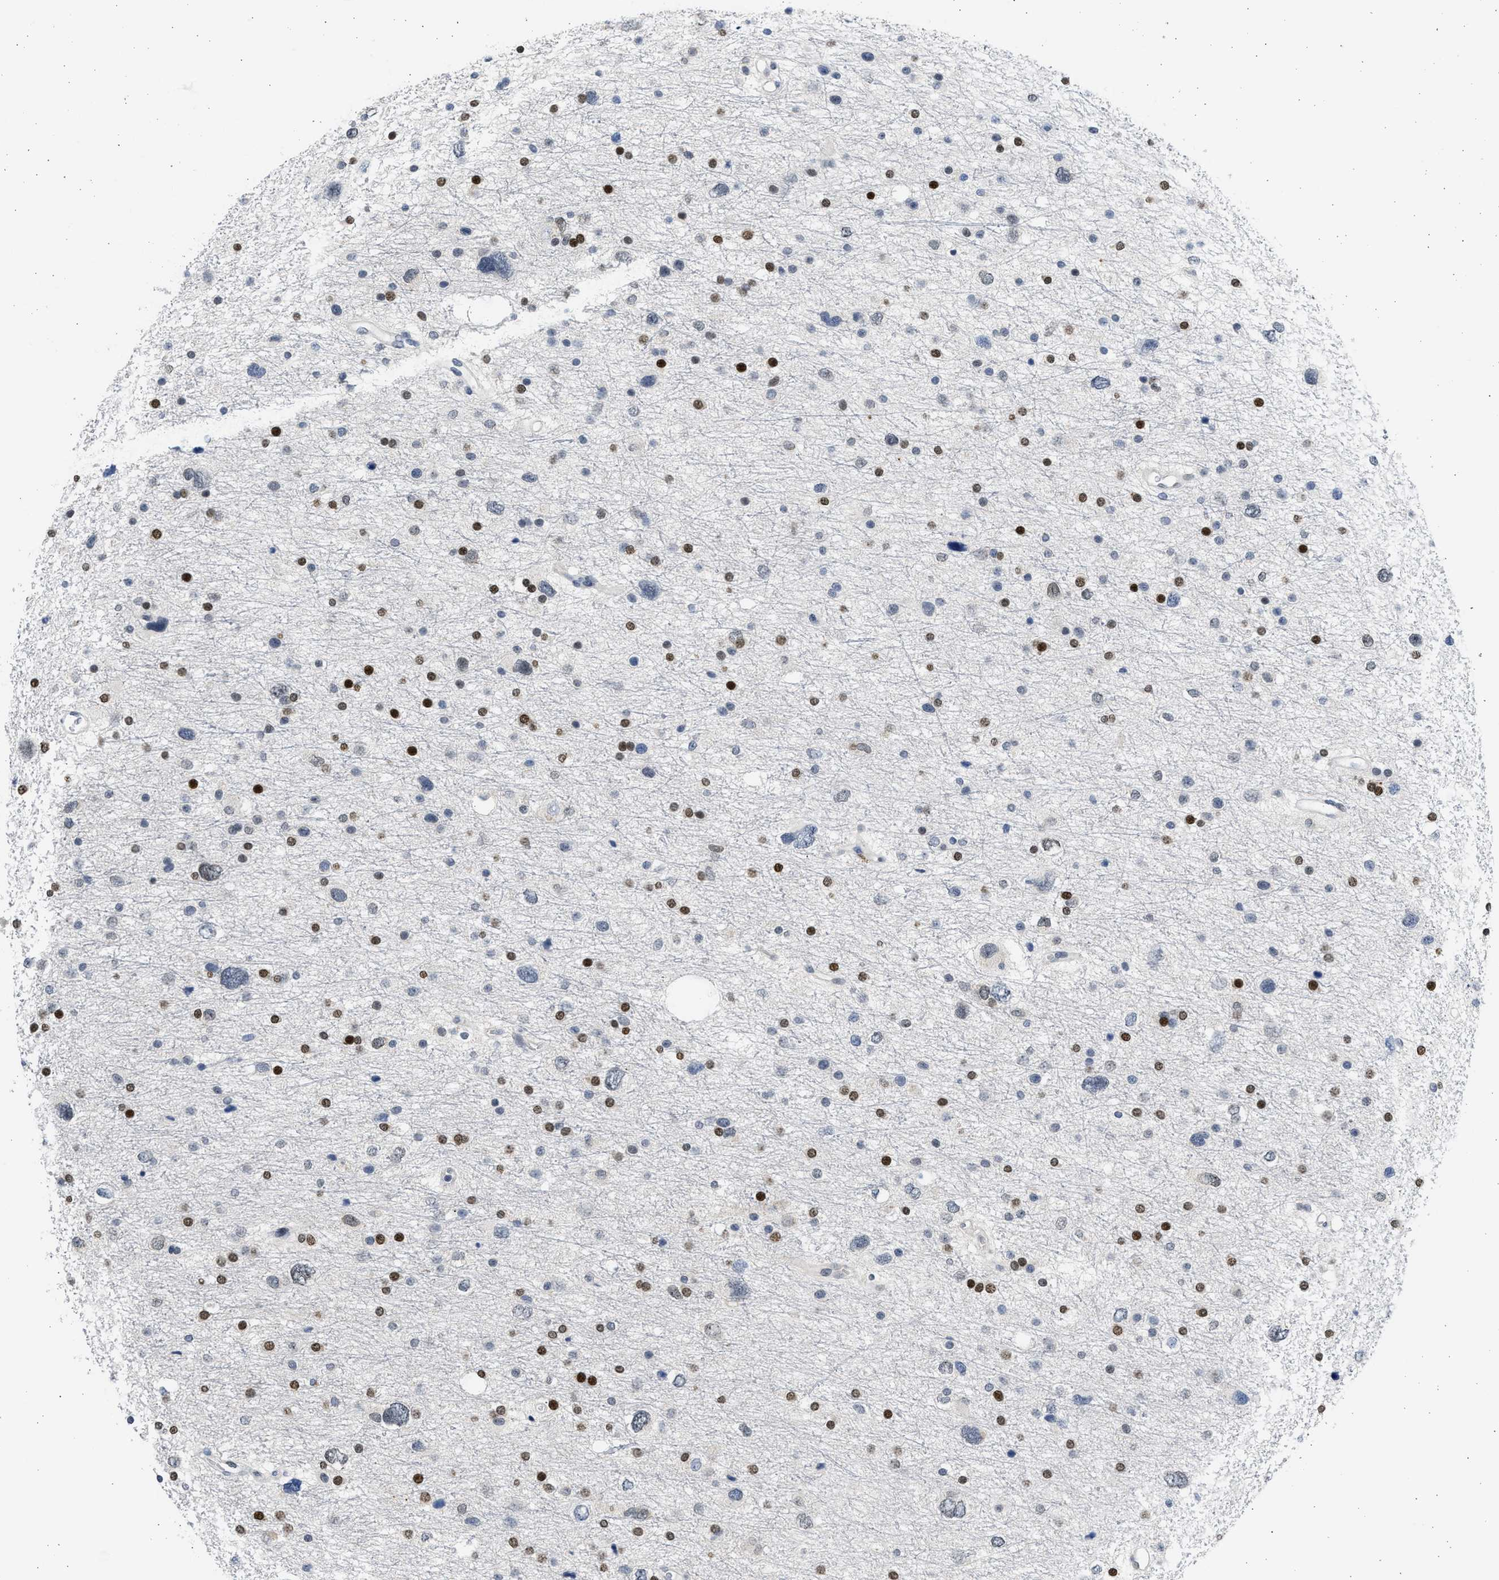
{"staining": {"intensity": "strong", "quantity": "25%-75%", "location": "nuclear"}, "tissue": "glioma", "cell_type": "Tumor cells", "image_type": "cancer", "snomed": [{"axis": "morphology", "description": "Glioma, malignant, Low grade"}, {"axis": "topography", "description": "Brain"}], "caption": "Immunohistochemistry (IHC) of malignant glioma (low-grade) displays high levels of strong nuclear staining in about 25%-75% of tumor cells.", "gene": "HMGN3", "patient": {"sex": "female", "age": 37}}